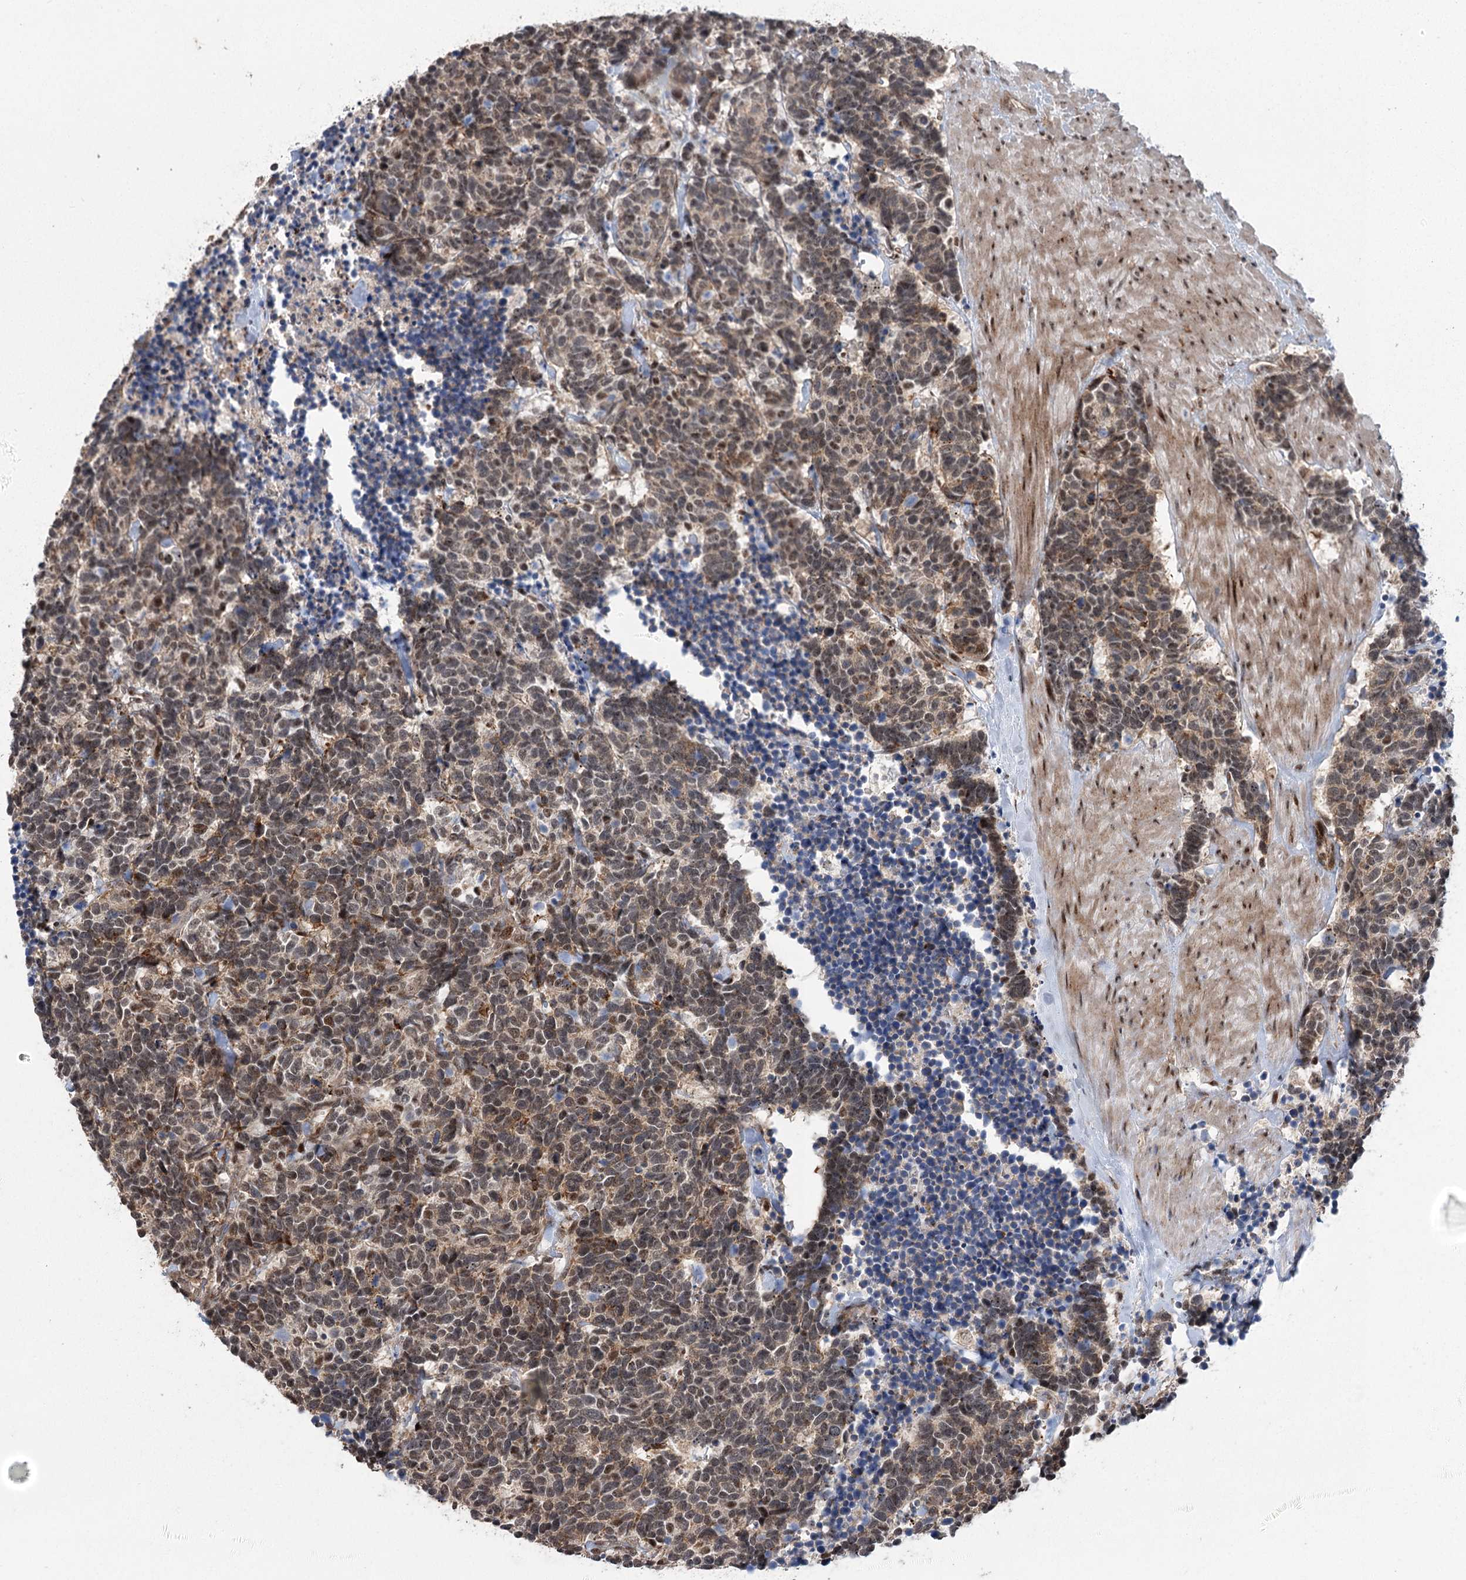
{"staining": {"intensity": "moderate", "quantity": "25%-75%", "location": "nuclear"}, "tissue": "carcinoid", "cell_type": "Tumor cells", "image_type": "cancer", "snomed": [{"axis": "morphology", "description": "Carcinoma, NOS"}, {"axis": "morphology", "description": "Carcinoid, malignant, NOS"}, {"axis": "topography", "description": "Urinary bladder"}], "caption": "An image showing moderate nuclear expression in about 25%-75% of tumor cells in carcinoid (malignant), as visualized by brown immunohistochemical staining.", "gene": "PARM1", "patient": {"sex": "male", "age": 57}}